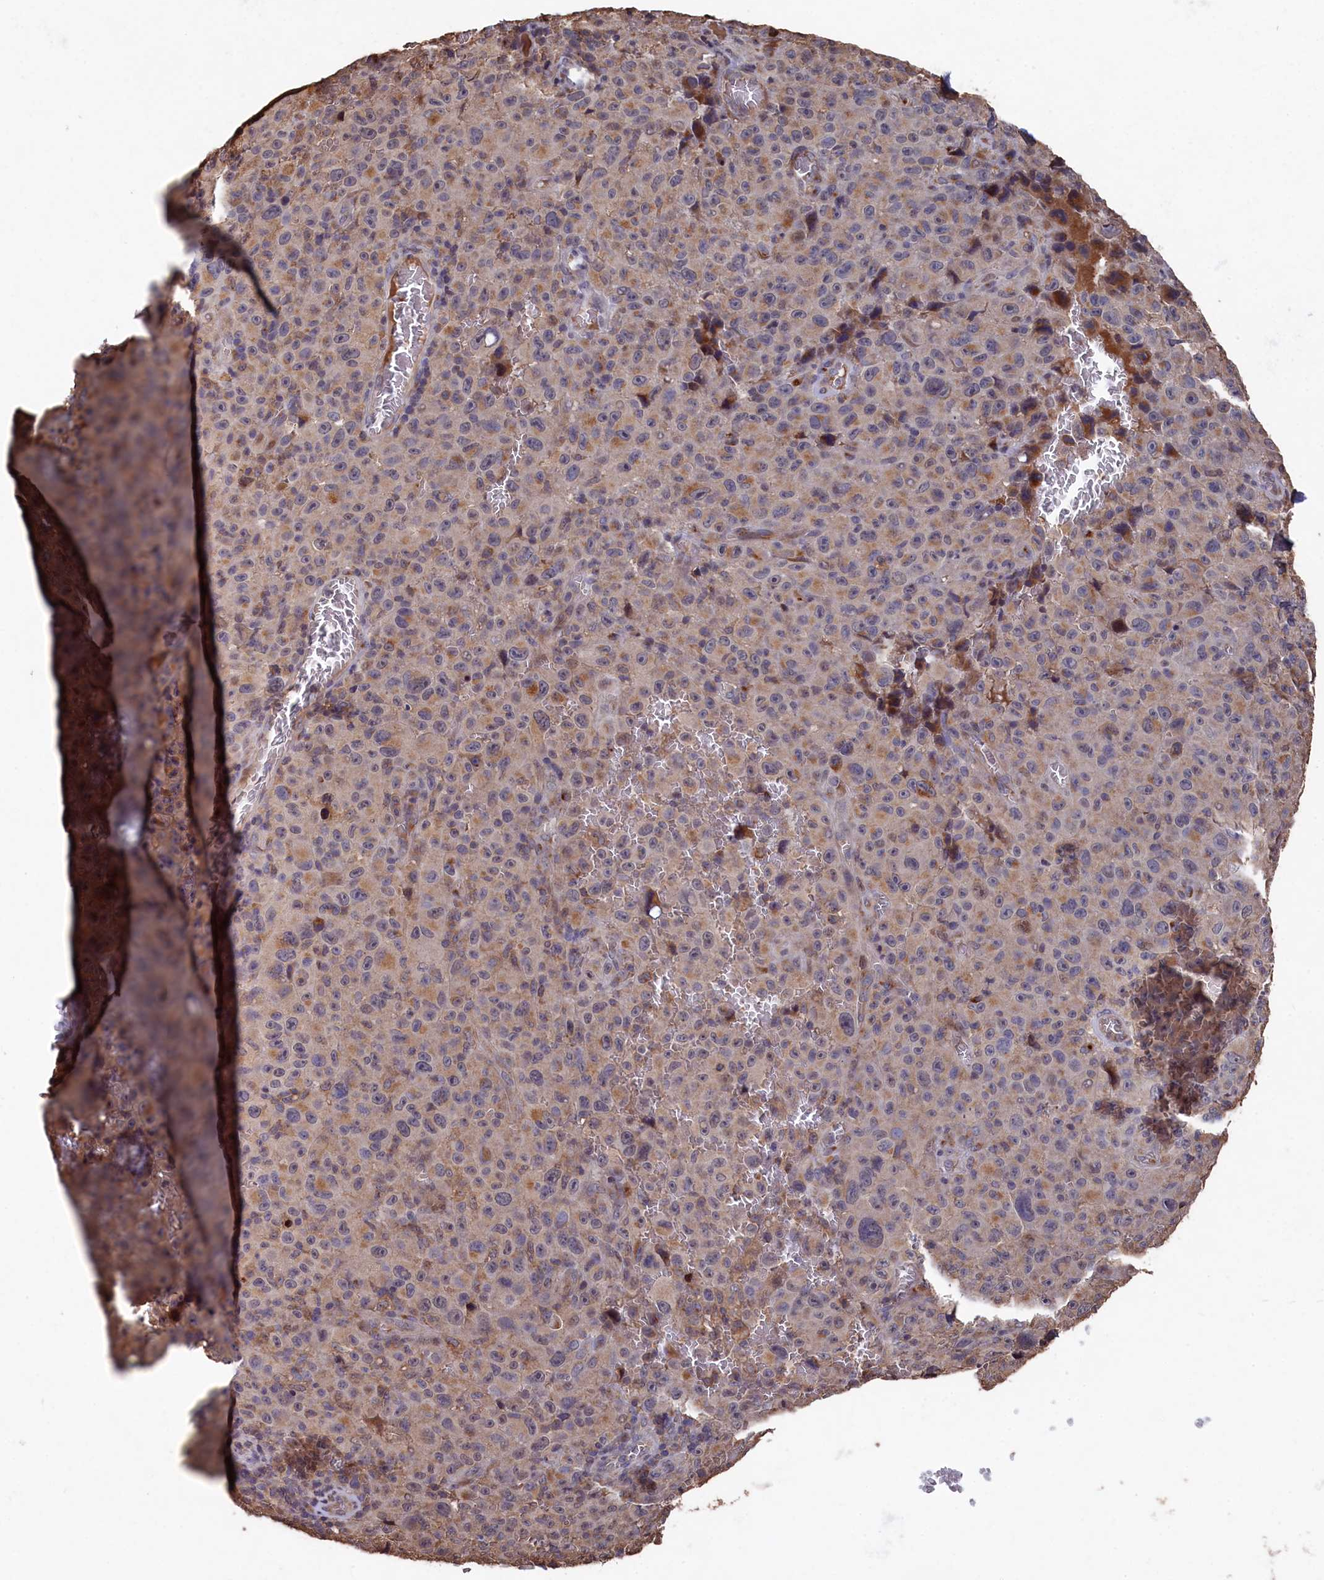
{"staining": {"intensity": "weak", "quantity": "25%-75%", "location": "cytoplasmic/membranous"}, "tissue": "melanoma", "cell_type": "Tumor cells", "image_type": "cancer", "snomed": [{"axis": "morphology", "description": "Malignant melanoma, NOS"}, {"axis": "topography", "description": "Skin"}], "caption": "Brown immunohistochemical staining in human melanoma reveals weak cytoplasmic/membranous staining in approximately 25%-75% of tumor cells.", "gene": "NAA60", "patient": {"sex": "female", "age": 82}}